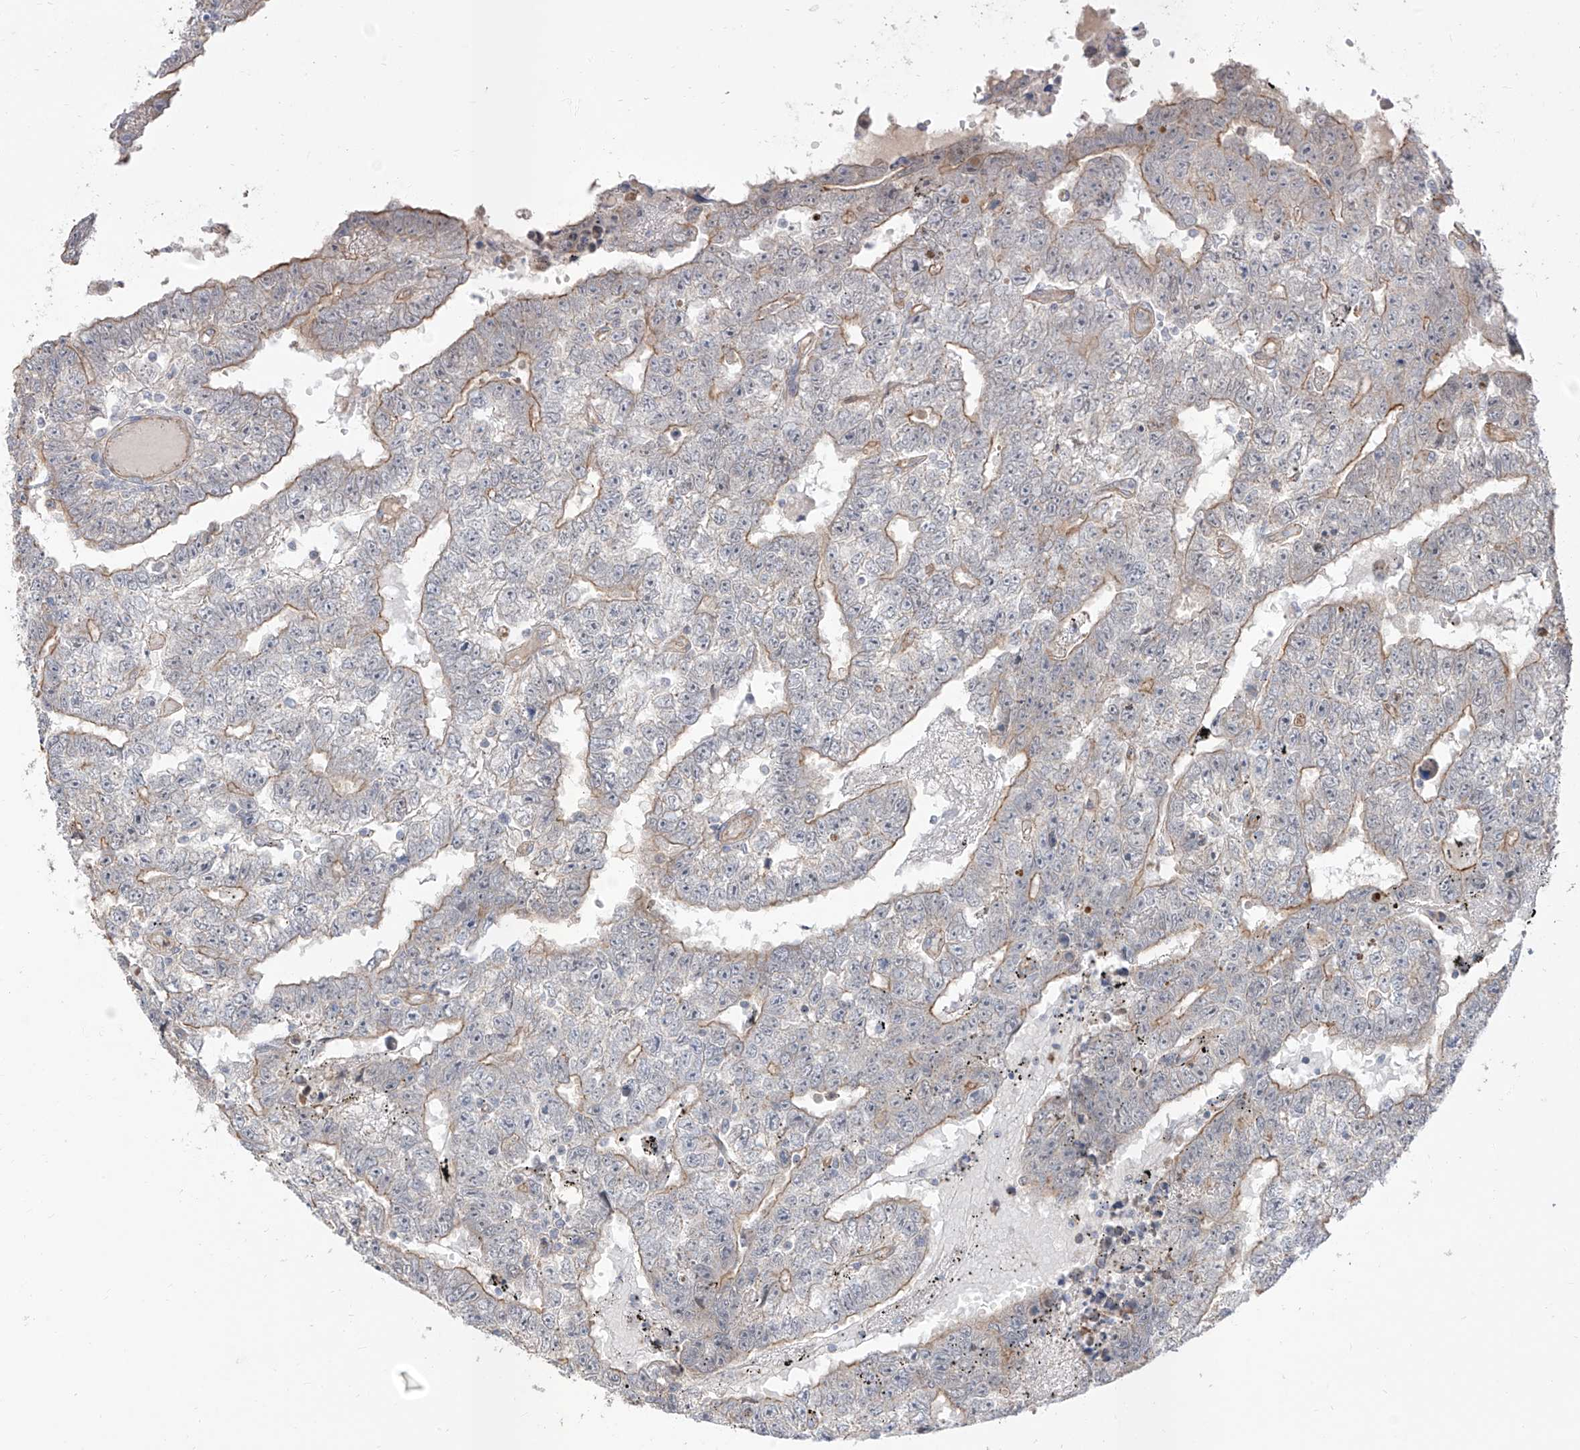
{"staining": {"intensity": "weak", "quantity": "25%-75%", "location": "cytoplasmic/membranous"}, "tissue": "testis cancer", "cell_type": "Tumor cells", "image_type": "cancer", "snomed": [{"axis": "morphology", "description": "Carcinoma, Embryonal, NOS"}, {"axis": "topography", "description": "Testis"}], "caption": "Immunohistochemistry photomicrograph of human testis embryonal carcinoma stained for a protein (brown), which demonstrates low levels of weak cytoplasmic/membranous positivity in about 25%-75% of tumor cells.", "gene": "EPHX4", "patient": {"sex": "male", "age": 25}}